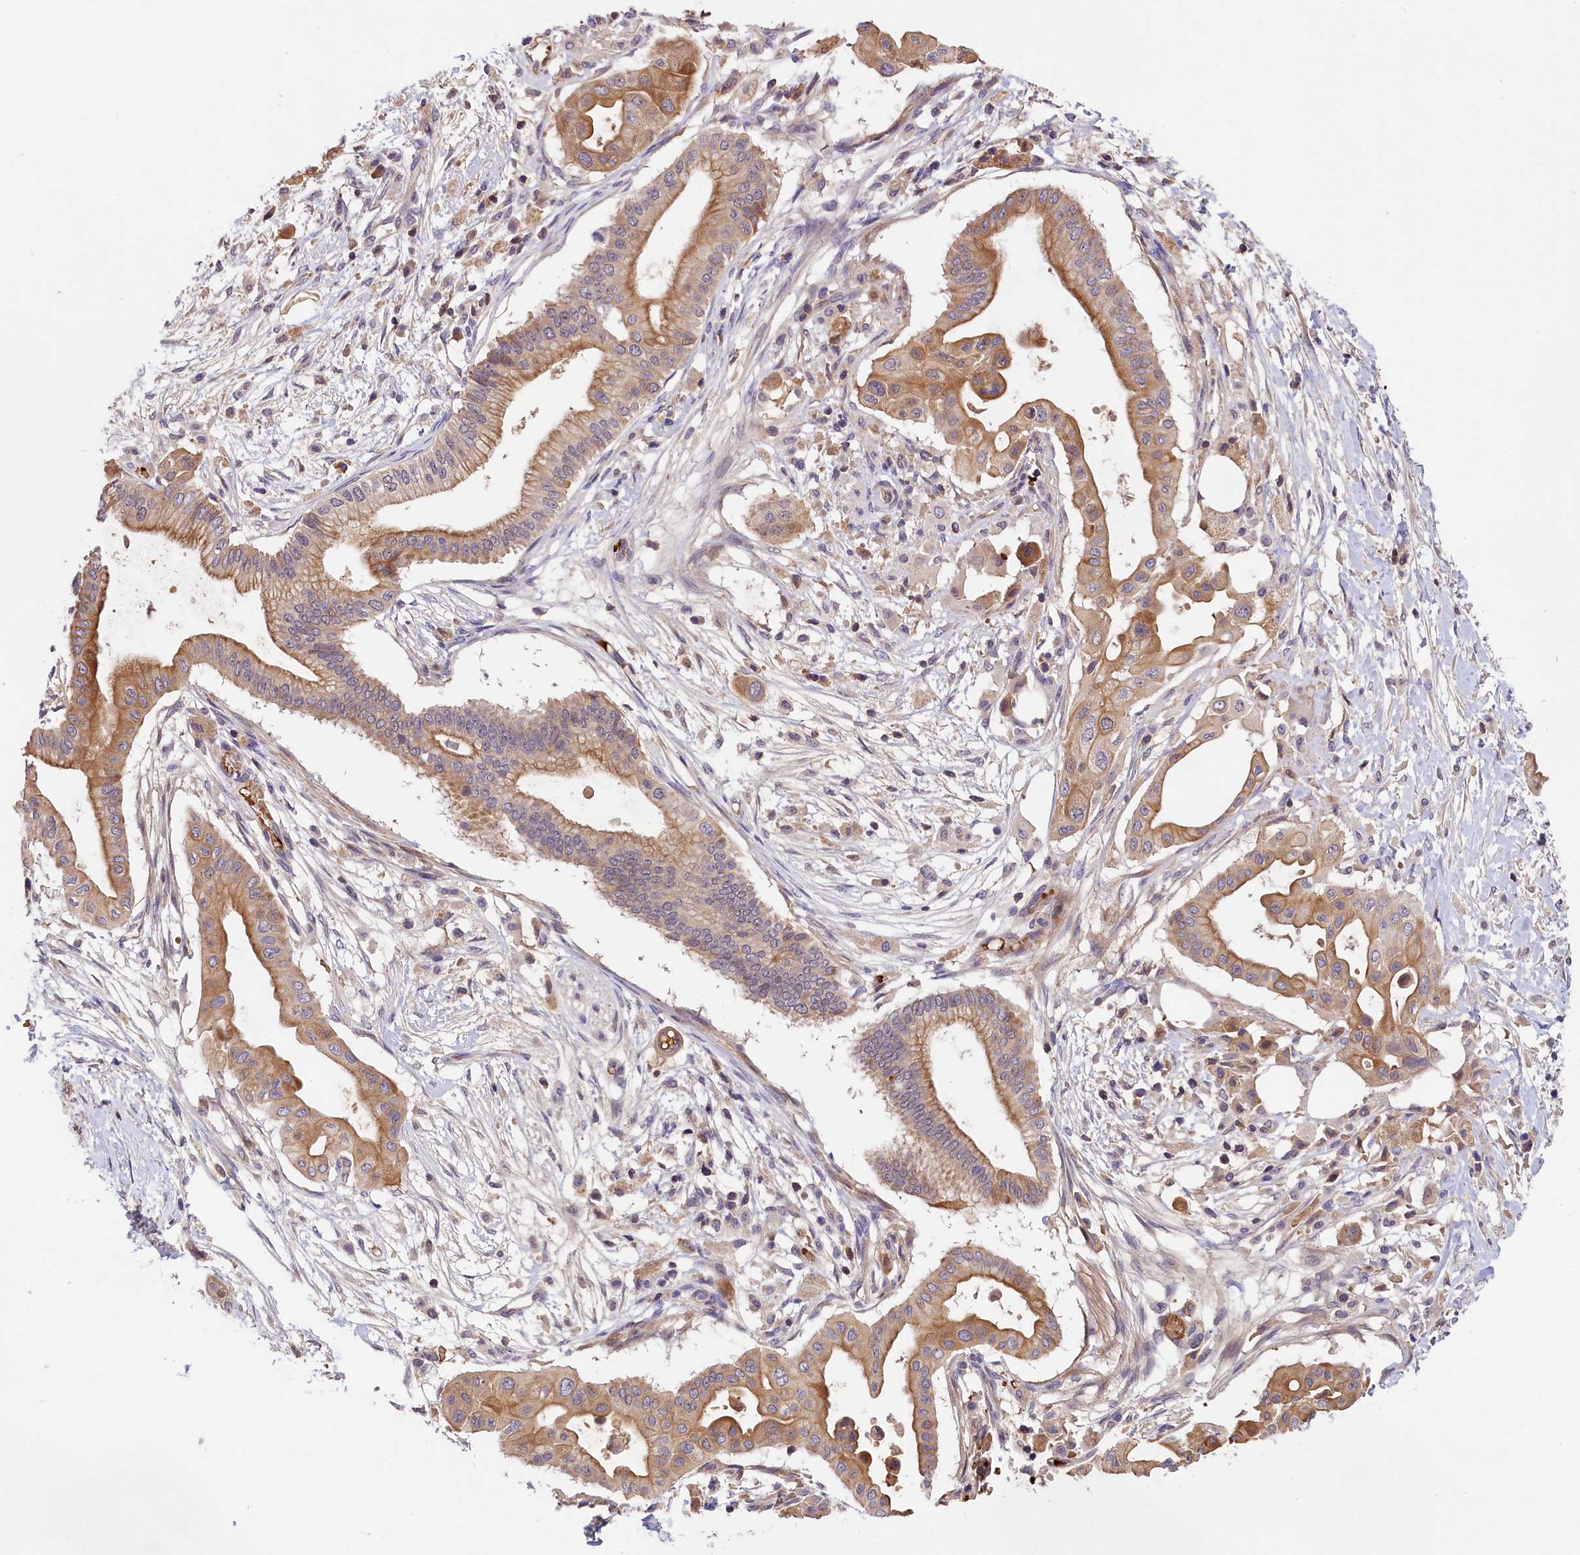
{"staining": {"intensity": "moderate", "quantity": ">75%", "location": "cytoplasmic/membranous"}, "tissue": "pancreatic cancer", "cell_type": "Tumor cells", "image_type": "cancer", "snomed": [{"axis": "morphology", "description": "Adenocarcinoma, NOS"}, {"axis": "topography", "description": "Pancreas"}], "caption": "There is medium levels of moderate cytoplasmic/membranous staining in tumor cells of adenocarcinoma (pancreatic), as demonstrated by immunohistochemical staining (brown color).", "gene": "PHAF1", "patient": {"sex": "male", "age": 68}}